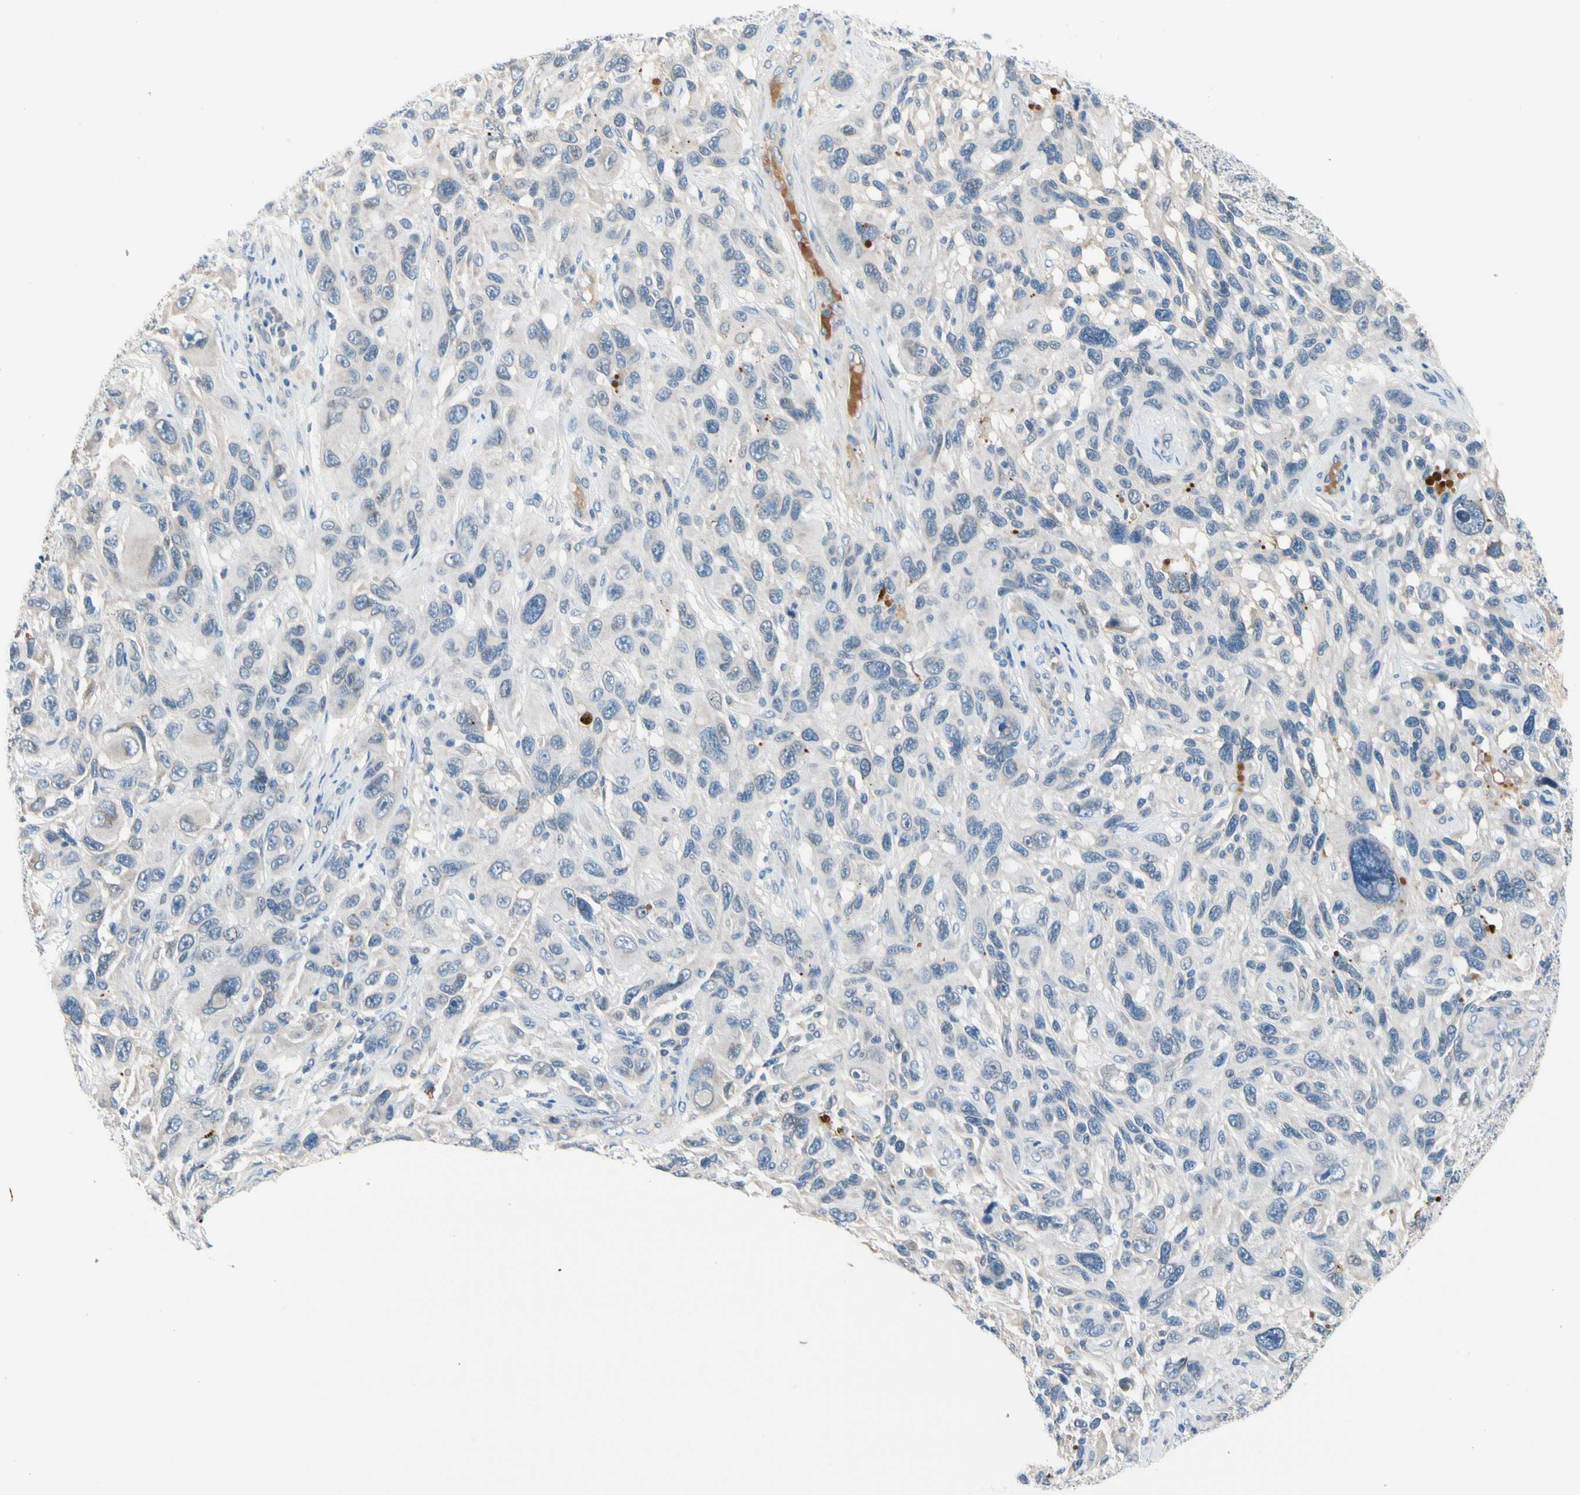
{"staining": {"intensity": "negative", "quantity": "none", "location": "none"}, "tissue": "melanoma", "cell_type": "Tumor cells", "image_type": "cancer", "snomed": [{"axis": "morphology", "description": "Malignant melanoma, NOS"}, {"axis": "topography", "description": "Skin"}], "caption": "Malignant melanoma was stained to show a protein in brown. There is no significant expression in tumor cells.", "gene": "CNDP1", "patient": {"sex": "male", "age": 53}}